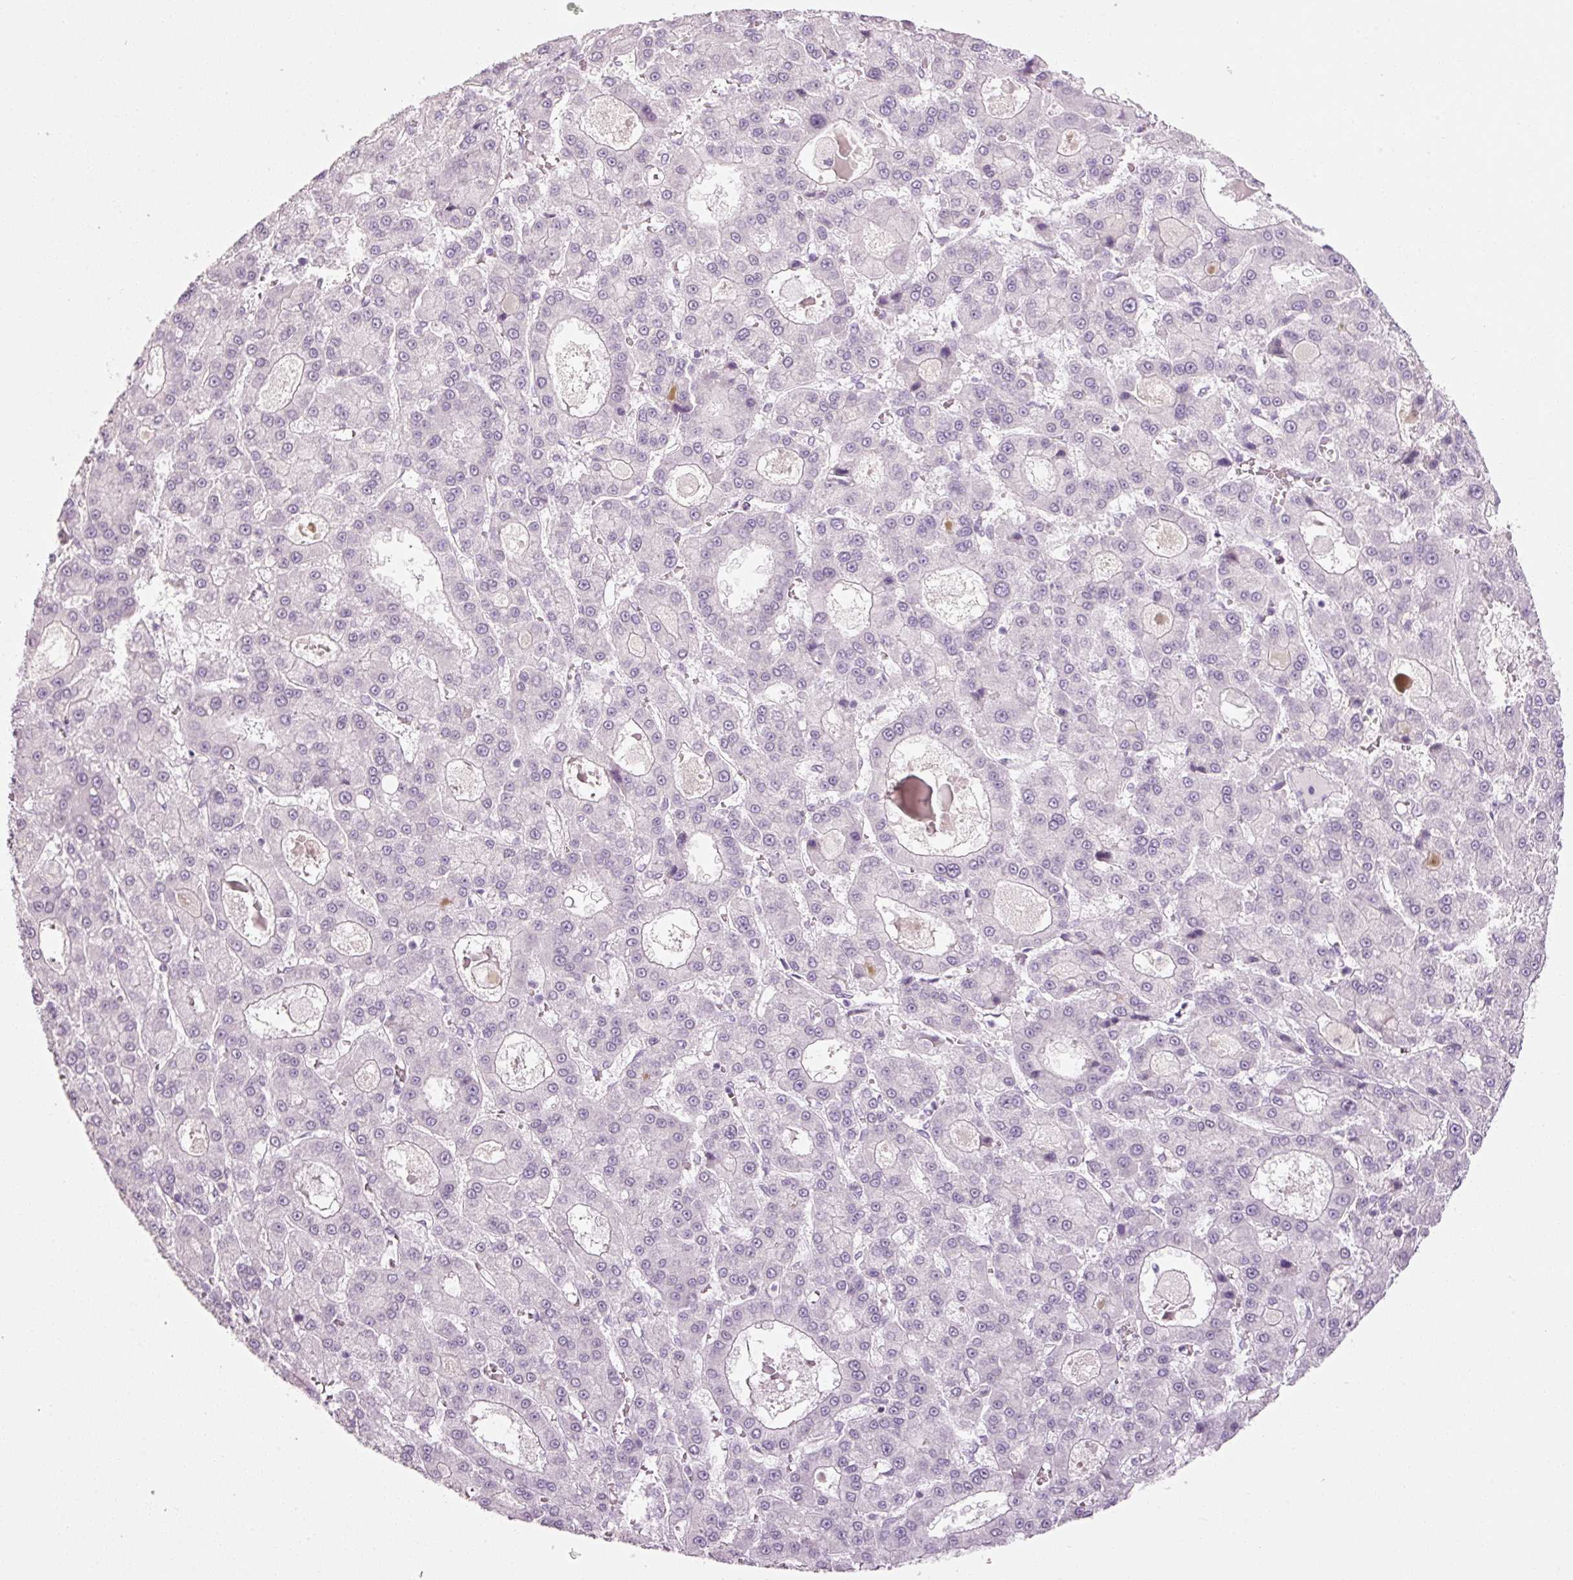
{"staining": {"intensity": "negative", "quantity": "none", "location": "none"}, "tissue": "liver cancer", "cell_type": "Tumor cells", "image_type": "cancer", "snomed": [{"axis": "morphology", "description": "Carcinoma, Hepatocellular, NOS"}, {"axis": "topography", "description": "Liver"}], "caption": "Tumor cells are negative for brown protein staining in liver cancer (hepatocellular carcinoma).", "gene": "ANKRD20A1", "patient": {"sex": "male", "age": 70}}